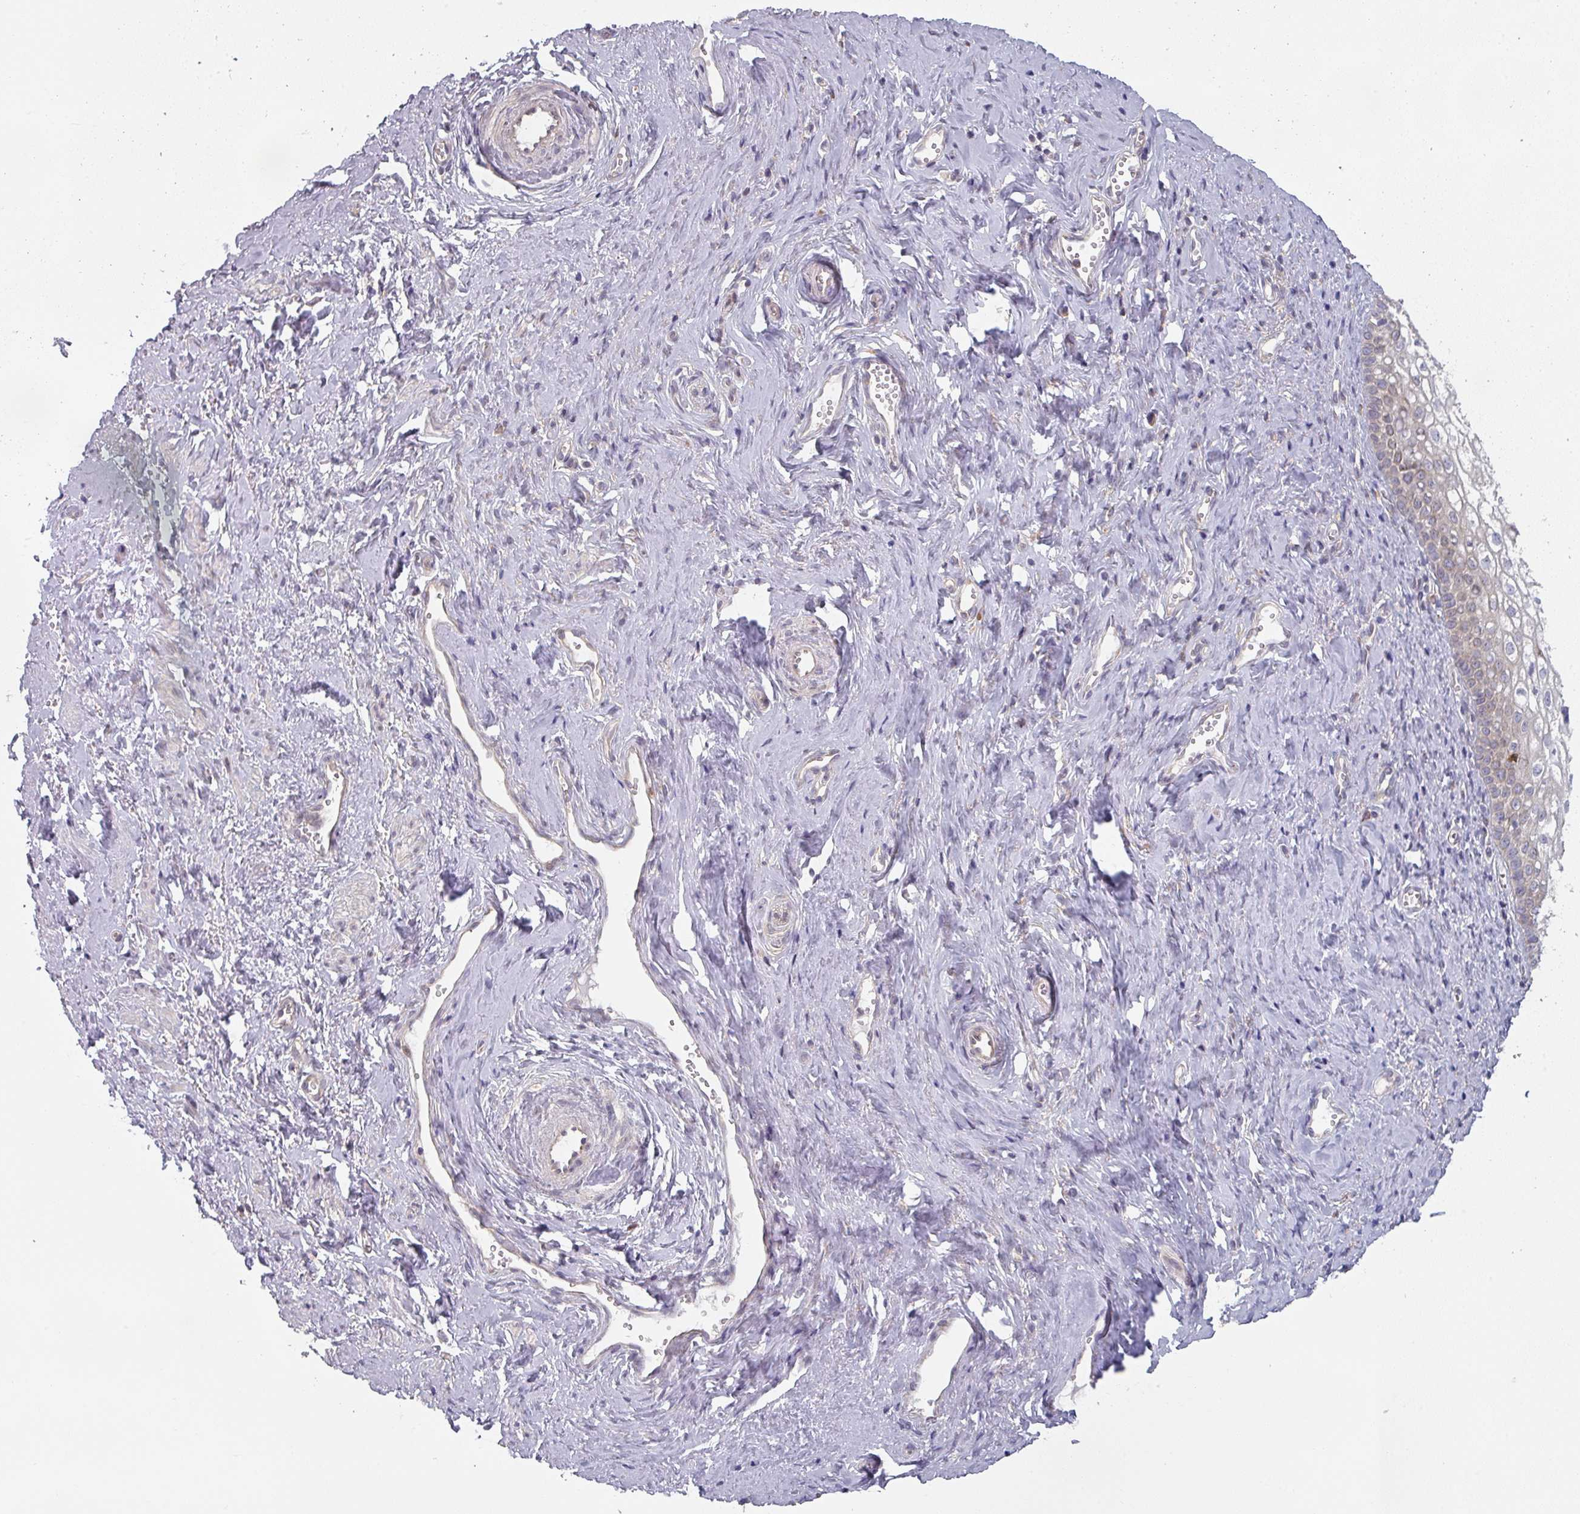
{"staining": {"intensity": "moderate", "quantity": "25%-75%", "location": "cytoplasmic/membranous"}, "tissue": "vagina", "cell_type": "Squamous epithelial cells", "image_type": "normal", "snomed": [{"axis": "morphology", "description": "Normal tissue, NOS"}, {"axis": "topography", "description": "Vagina"}], "caption": "Immunohistochemical staining of normal human vagina exhibits 25%-75% levels of moderate cytoplasmic/membranous protein expression in about 25%-75% of squamous epithelial cells.", "gene": "TAPT1", "patient": {"sex": "female", "age": 59}}